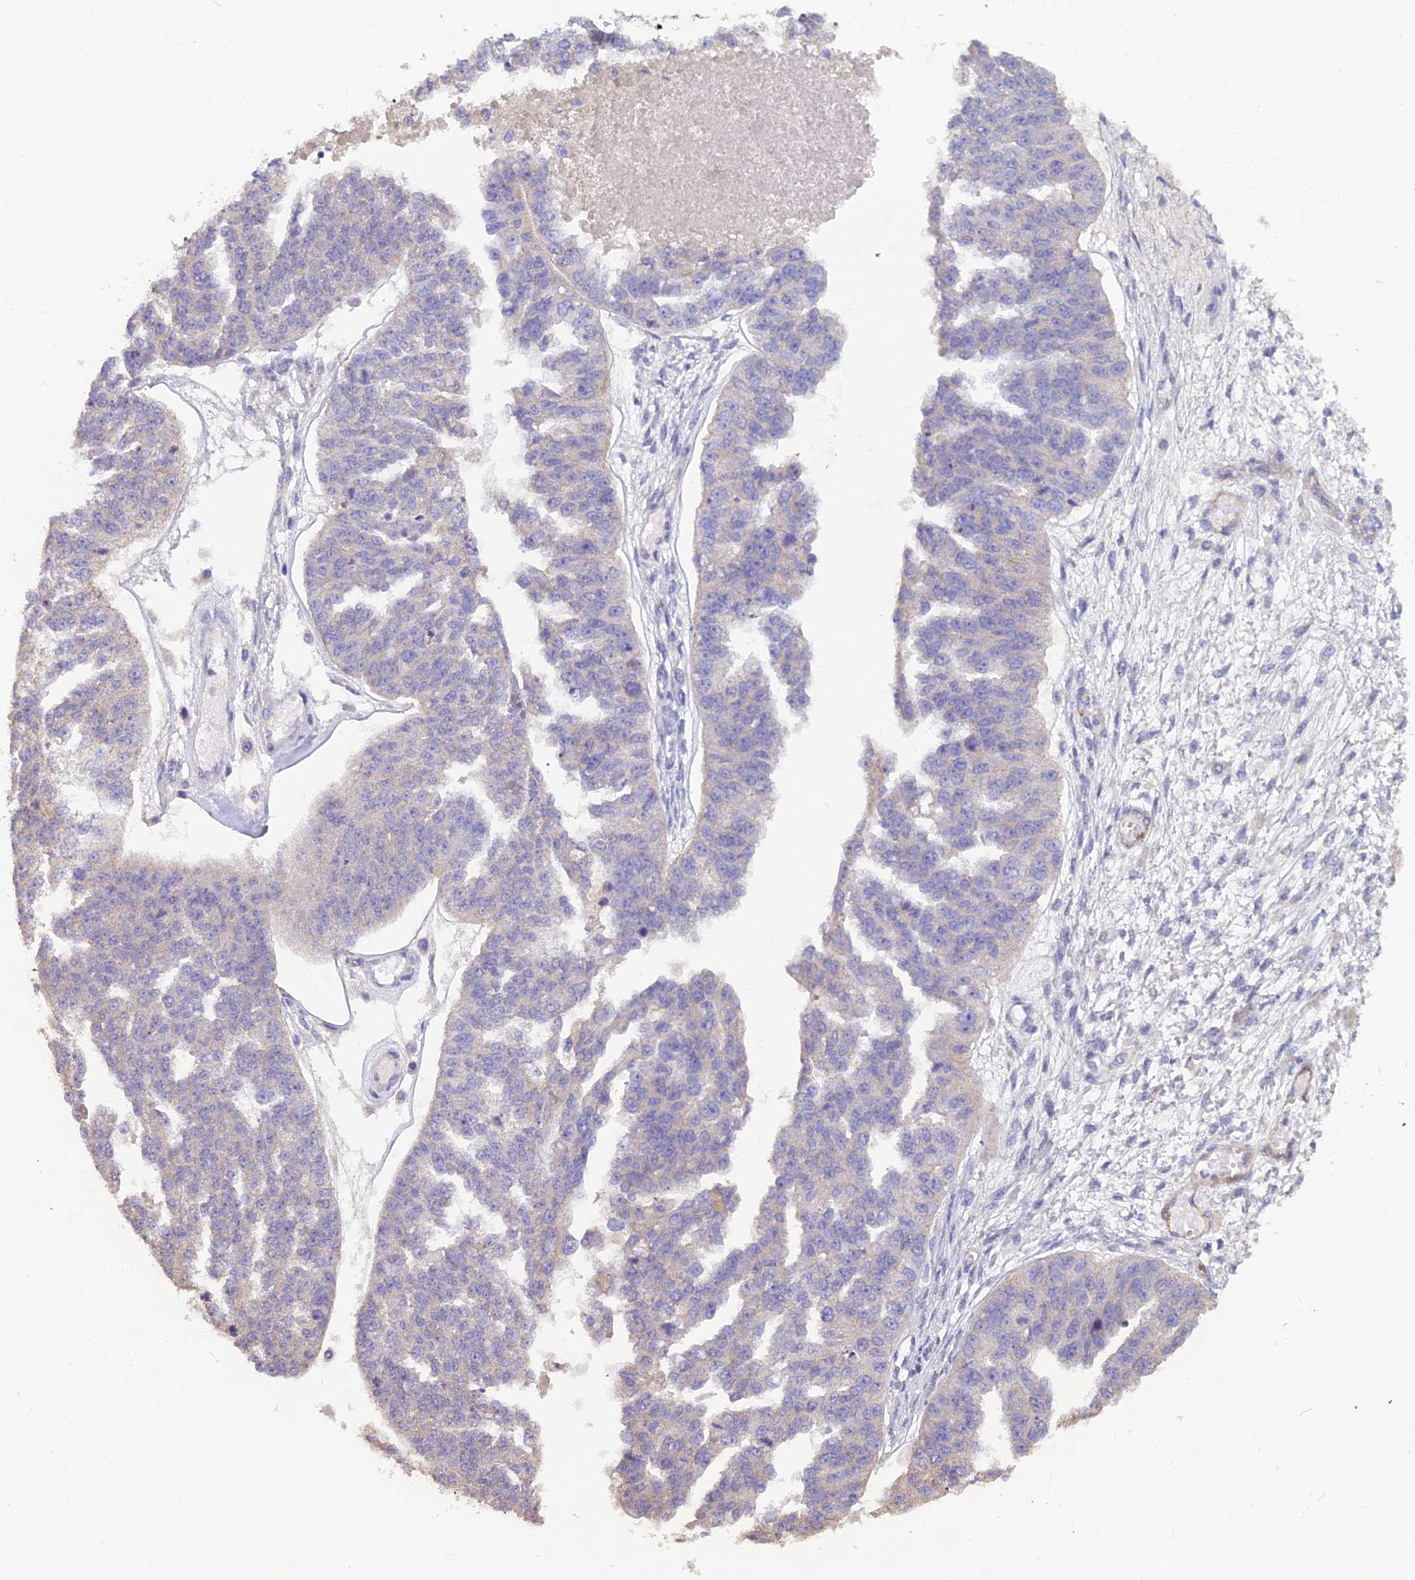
{"staining": {"intensity": "negative", "quantity": "none", "location": "none"}, "tissue": "ovarian cancer", "cell_type": "Tumor cells", "image_type": "cancer", "snomed": [{"axis": "morphology", "description": "Cystadenocarcinoma, serous, NOS"}, {"axis": "topography", "description": "Ovary"}], "caption": "Tumor cells show no significant protein staining in ovarian cancer (serous cystadenocarcinoma). Nuclei are stained in blue.", "gene": "CFAP47", "patient": {"sex": "female", "age": 58}}